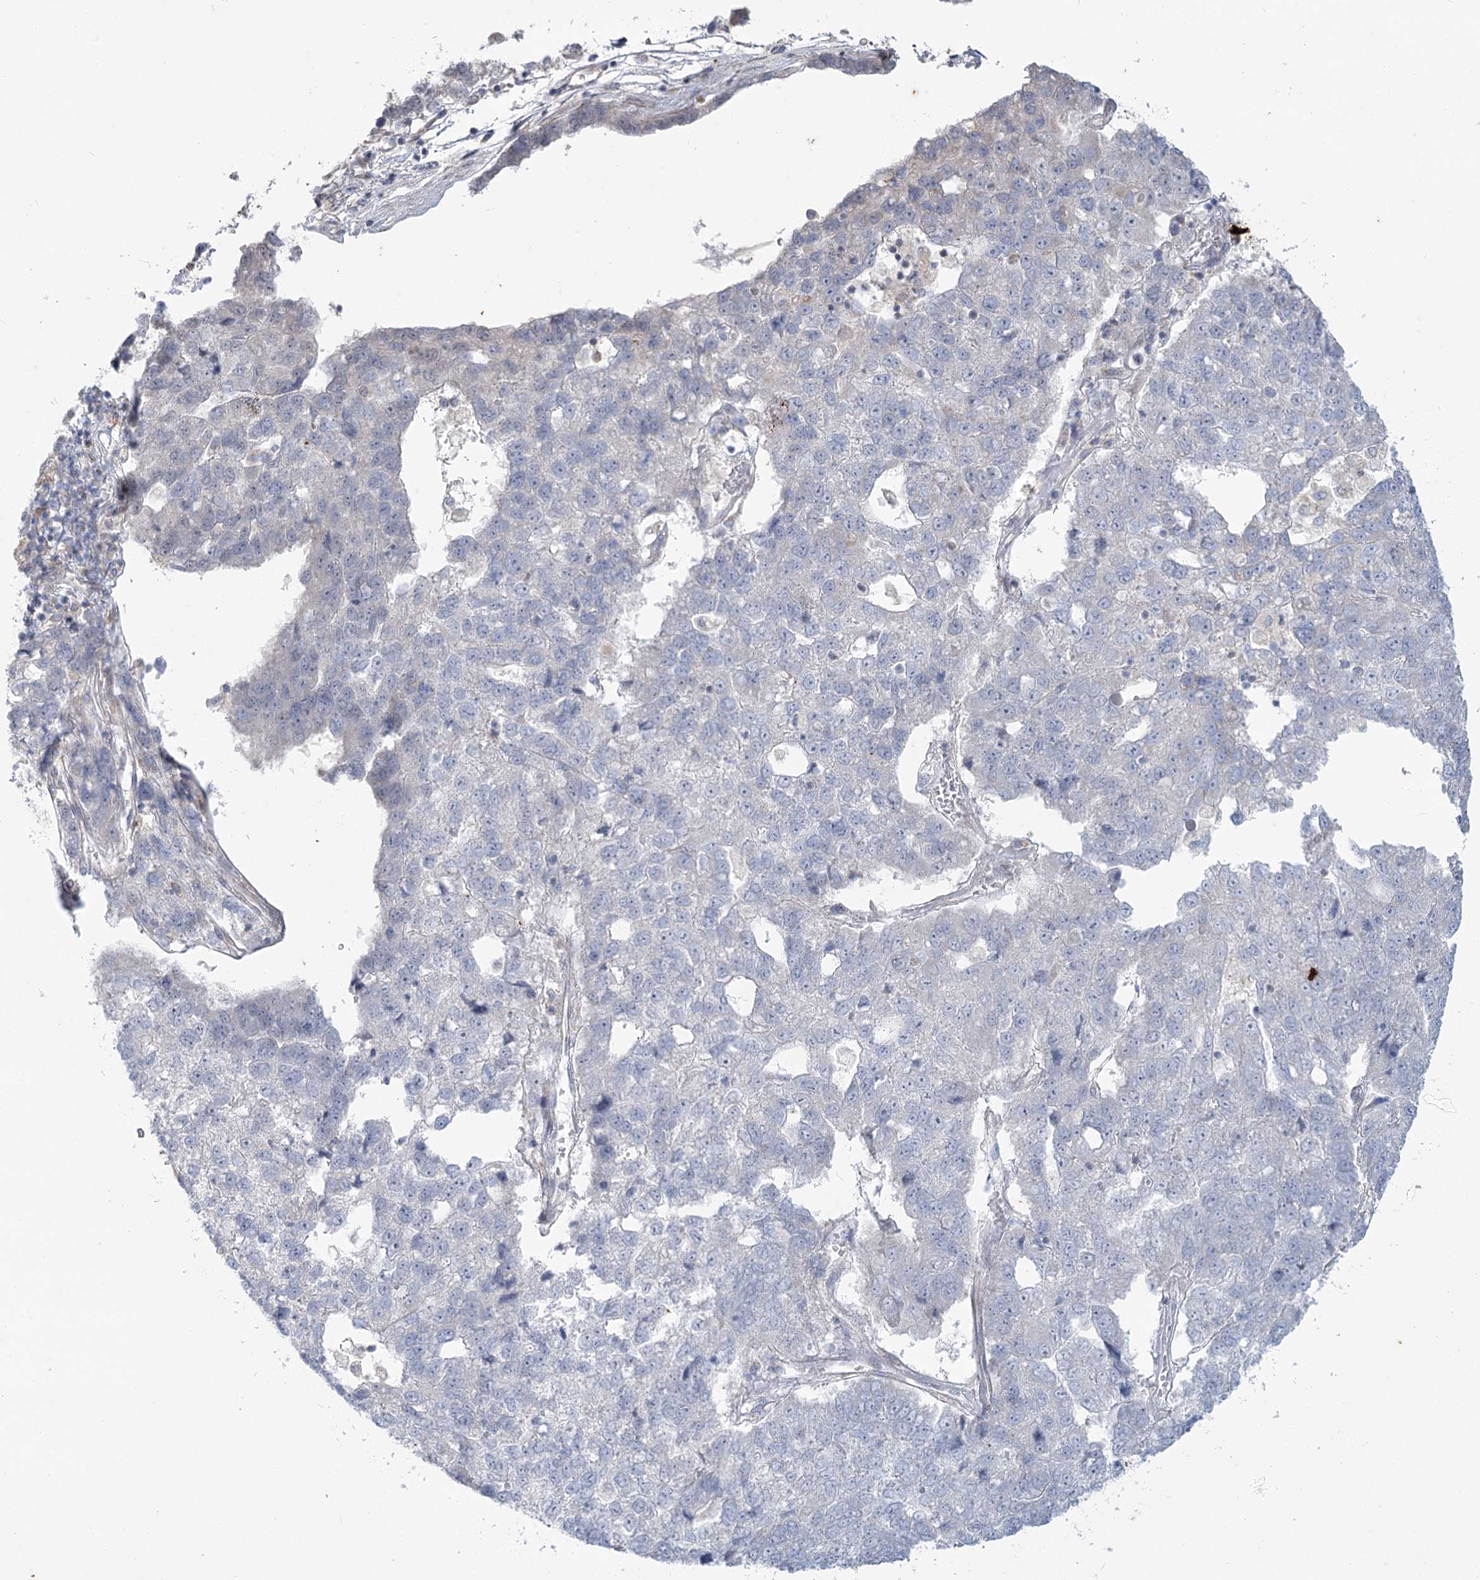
{"staining": {"intensity": "negative", "quantity": "none", "location": "none"}, "tissue": "pancreatic cancer", "cell_type": "Tumor cells", "image_type": "cancer", "snomed": [{"axis": "morphology", "description": "Adenocarcinoma, NOS"}, {"axis": "topography", "description": "Pancreas"}], "caption": "A high-resolution micrograph shows IHC staining of pancreatic adenocarcinoma, which exhibits no significant positivity in tumor cells.", "gene": "MTG1", "patient": {"sex": "female", "age": 61}}